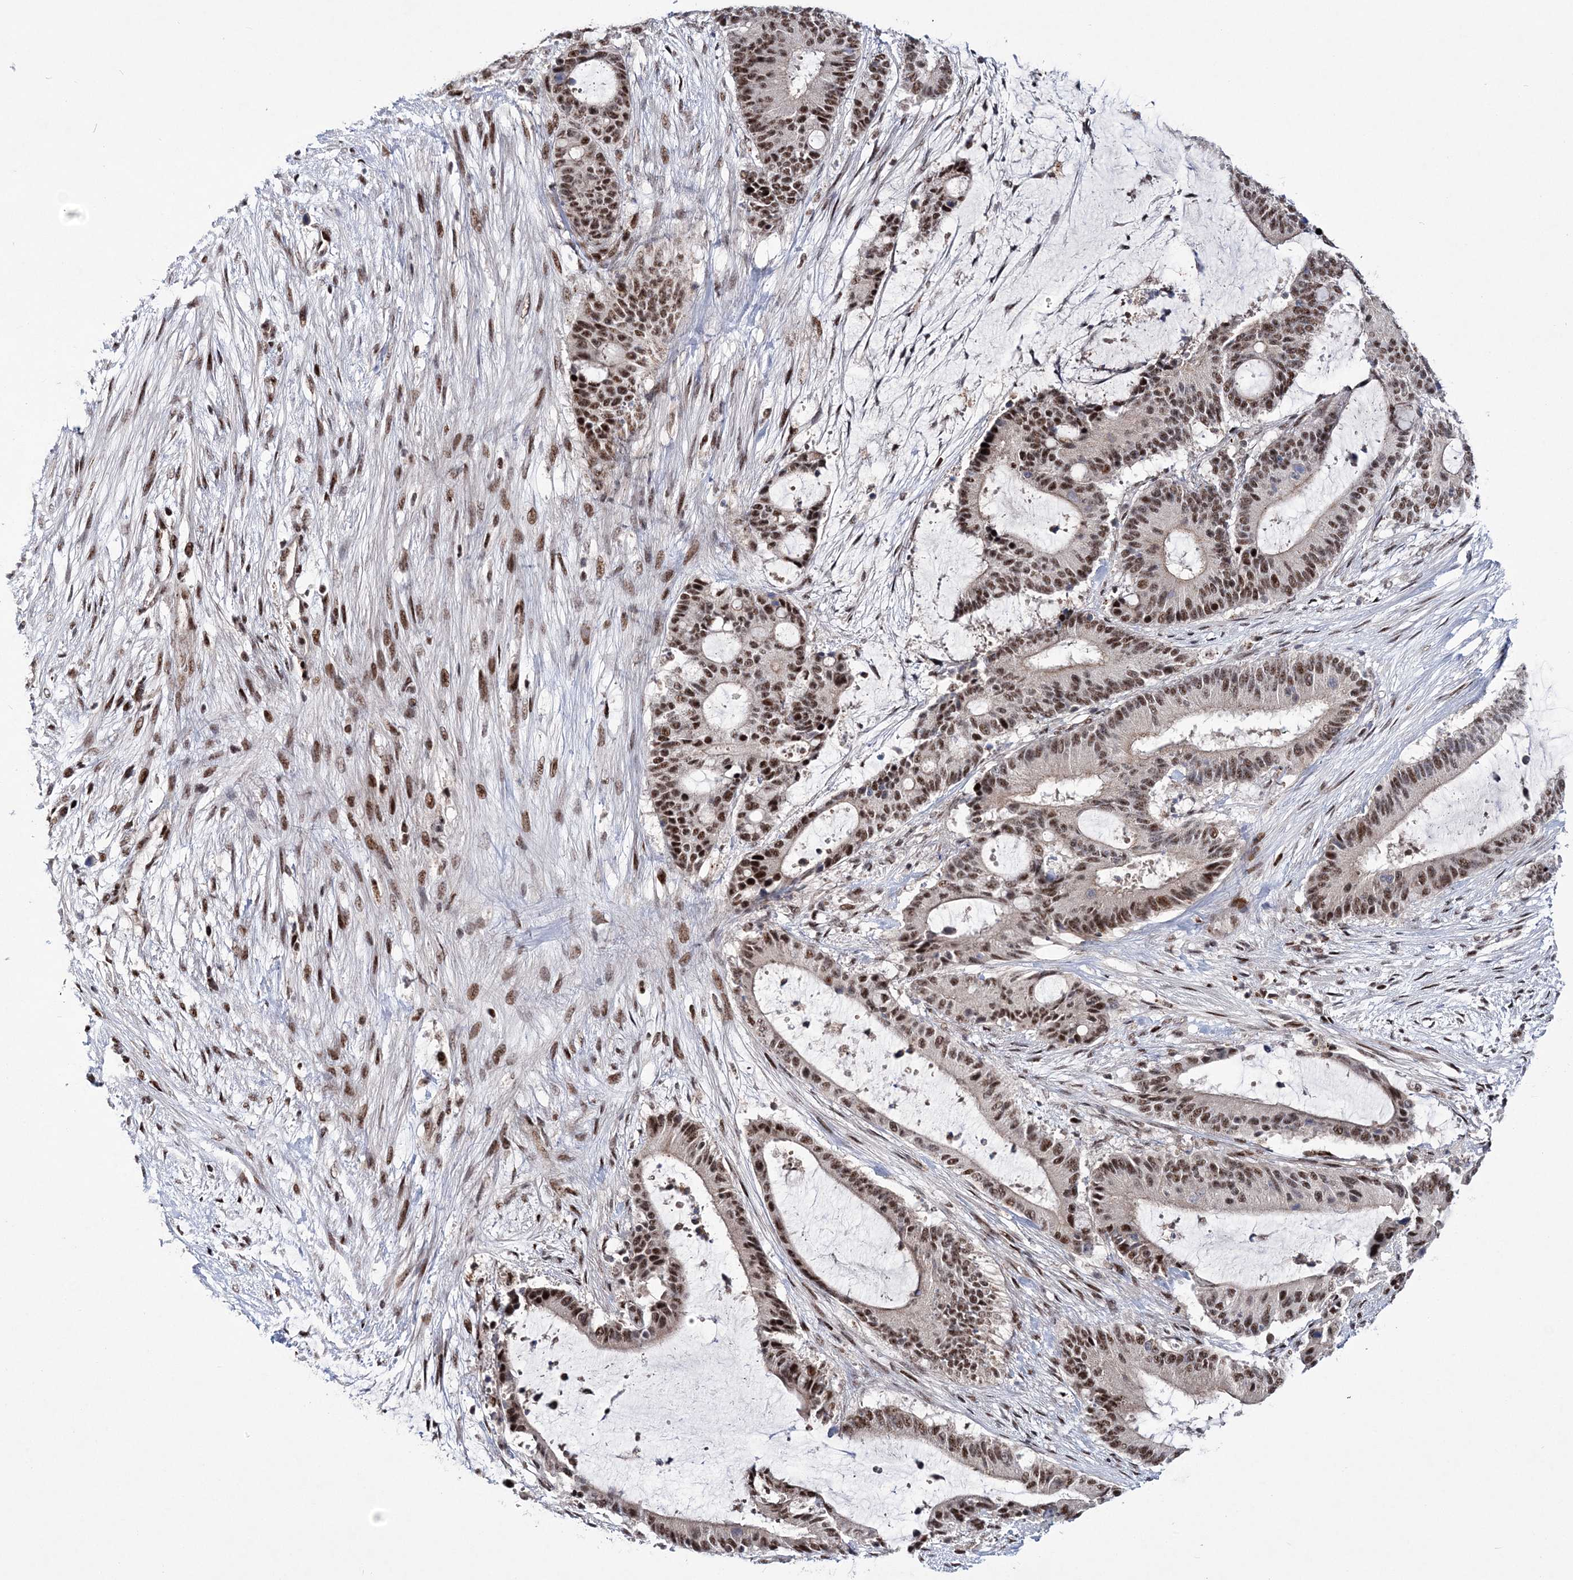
{"staining": {"intensity": "strong", "quantity": ">75%", "location": "nuclear"}, "tissue": "liver cancer", "cell_type": "Tumor cells", "image_type": "cancer", "snomed": [{"axis": "morphology", "description": "Normal tissue, NOS"}, {"axis": "morphology", "description": "Cholangiocarcinoma"}, {"axis": "topography", "description": "Liver"}, {"axis": "topography", "description": "Peripheral nerve tissue"}], "caption": "Immunohistochemical staining of human liver cancer (cholangiocarcinoma) reveals high levels of strong nuclear positivity in about >75% of tumor cells.", "gene": "TATDN2", "patient": {"sex": "female", "age": 73}}